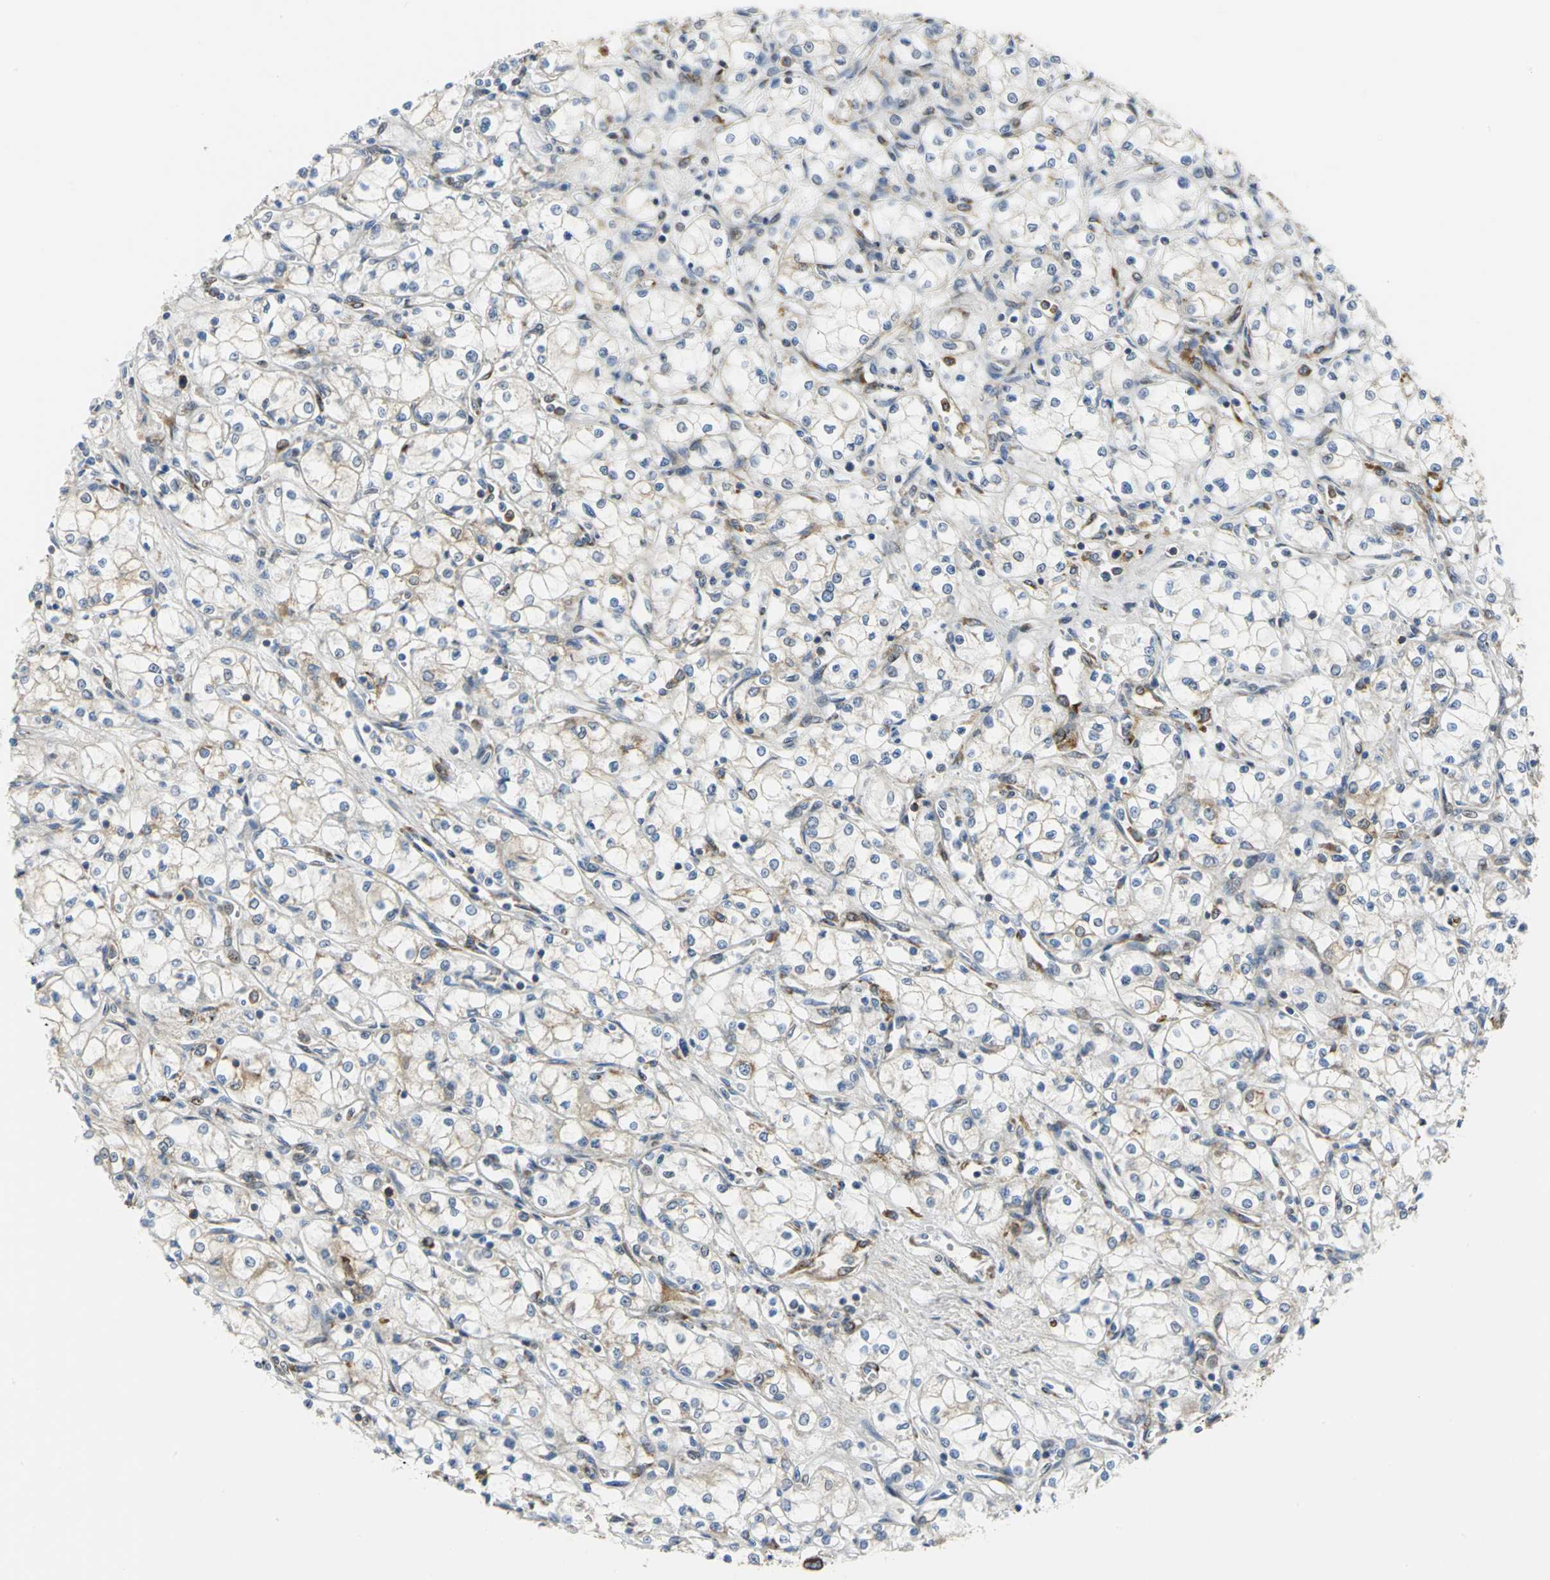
{"staining": {"intensity": "weak", "quantity": "<25%", "location": "cytoplasmic/membranous"}, "tissue": "renal cancer", "cell_type": "Tumor cells", "image_type": "cancer", "snomed": [{"axis": "morphology", "description": "Normal tissue, NOS"}, {"axis": "morphology", "description": "Adenocarcinoma, NOS"}, {"axis": "topography", "description": "Kidney"}], "caption": "IHC photomicrograph of neoplastic tissue: adenocarcinoma (renal) stained with DAB (3,3'-diaminobenzidine) exhibits no significant protein staining in tumor cells. Brightfield microscopy of IHC stained with DAB (brown) and hematoxylin (blue), captured at high magnification.", "gene": "YBX1", "patient": {"sex": "male", "age": 59}}